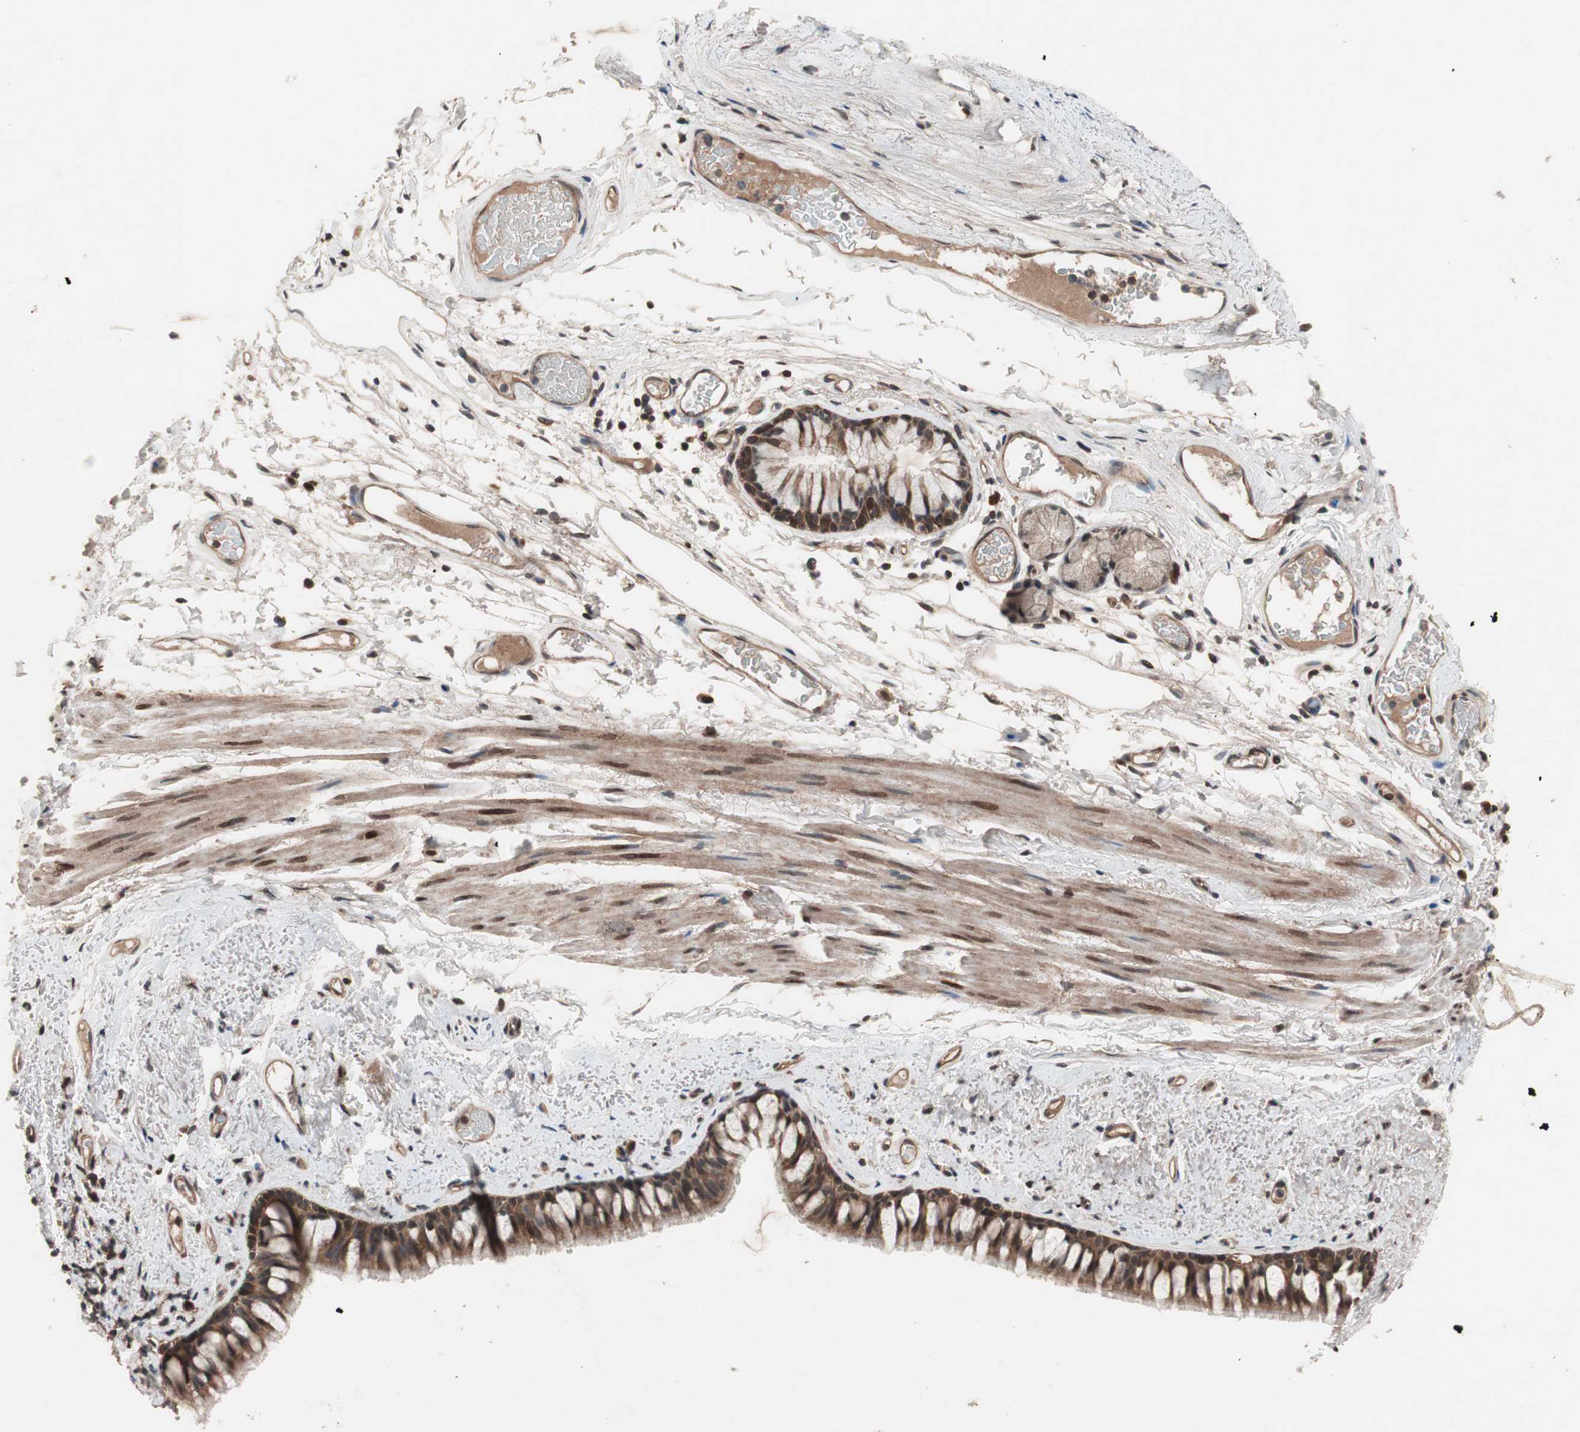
{"staining": {"intensity": "strong", "quantity": ">75%", "location": "cytoplasmic/membranous,nuclear"}, "tissue": "bronchus", "cell_type": "Respiratory epithelial cells", "image_type": "normal", "snomed": [{"axis": "morphology", "description": "Normal tissue, NOS"}, {"axis": "topography", "description": "Bronchus"}], "caption": "Protein staining by IHC exhibits strong cytoplasmic/membranous,nuclear expression in approximately >75% of respiratory epithelial cells in normal bronchus.", "gene": "NF2", "patient": {"sex": "female", "age": 73}}